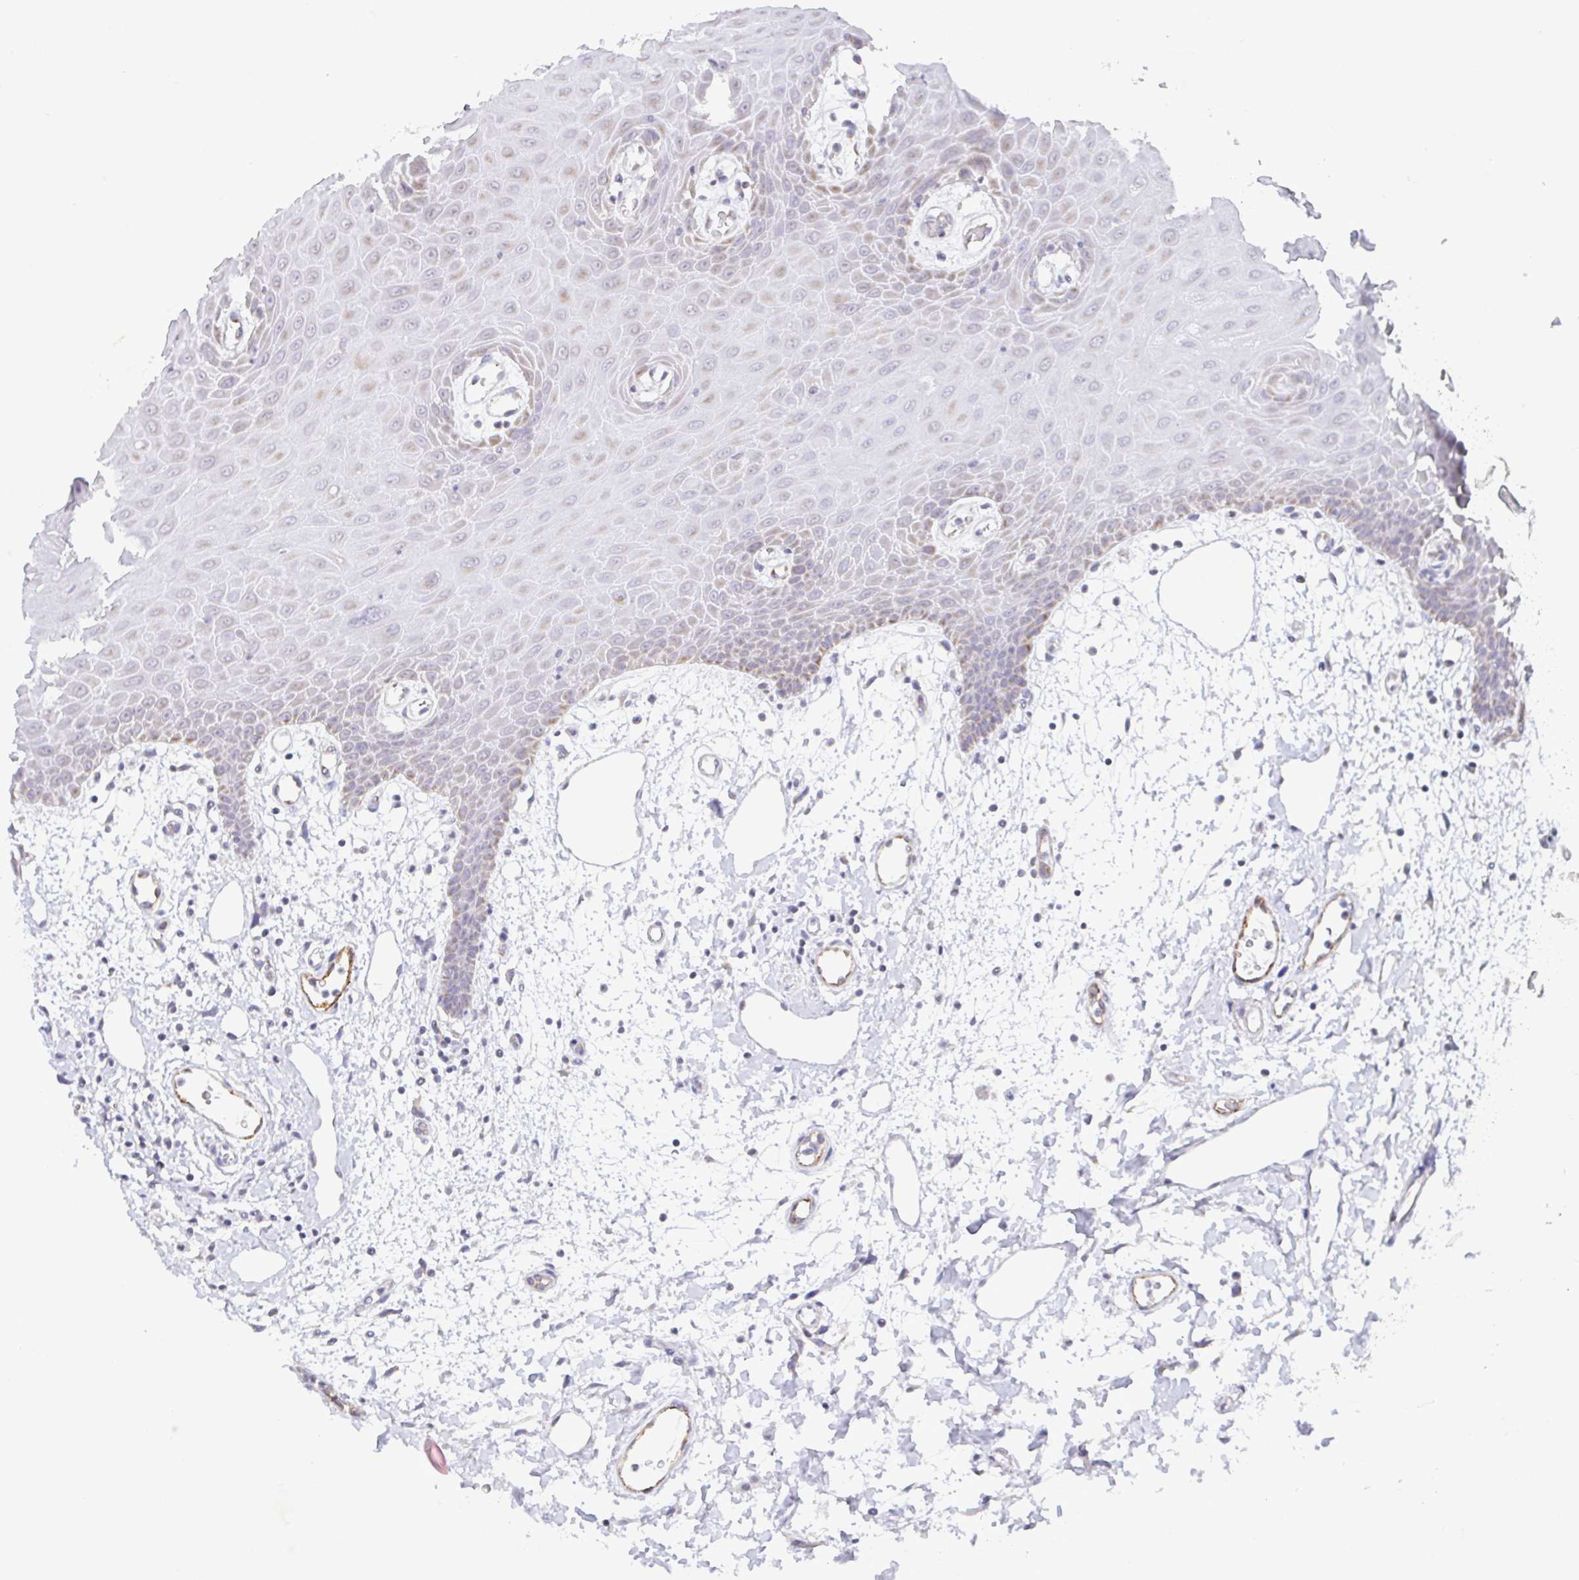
{"staining": {"intensity": "weak", "quantity": "<25%", "location": "cytoplasmic/membranous"}, "tissue": "oral mucosa", "cell_type": "Squamous epithelial cells", "image_type": "normal", "snomed": [{"axis": "morphology", "description": "Normal tissue, NOS"}, {"axis": "topography", "description": "Oral tissue"}], "caption": "DAB immunohistochemical staining of normal human oral mucosa displays no significant expression in squamous epithelial cells.", "gene": "PLCD4", "patient": {"sex": "female", "age": 59}}